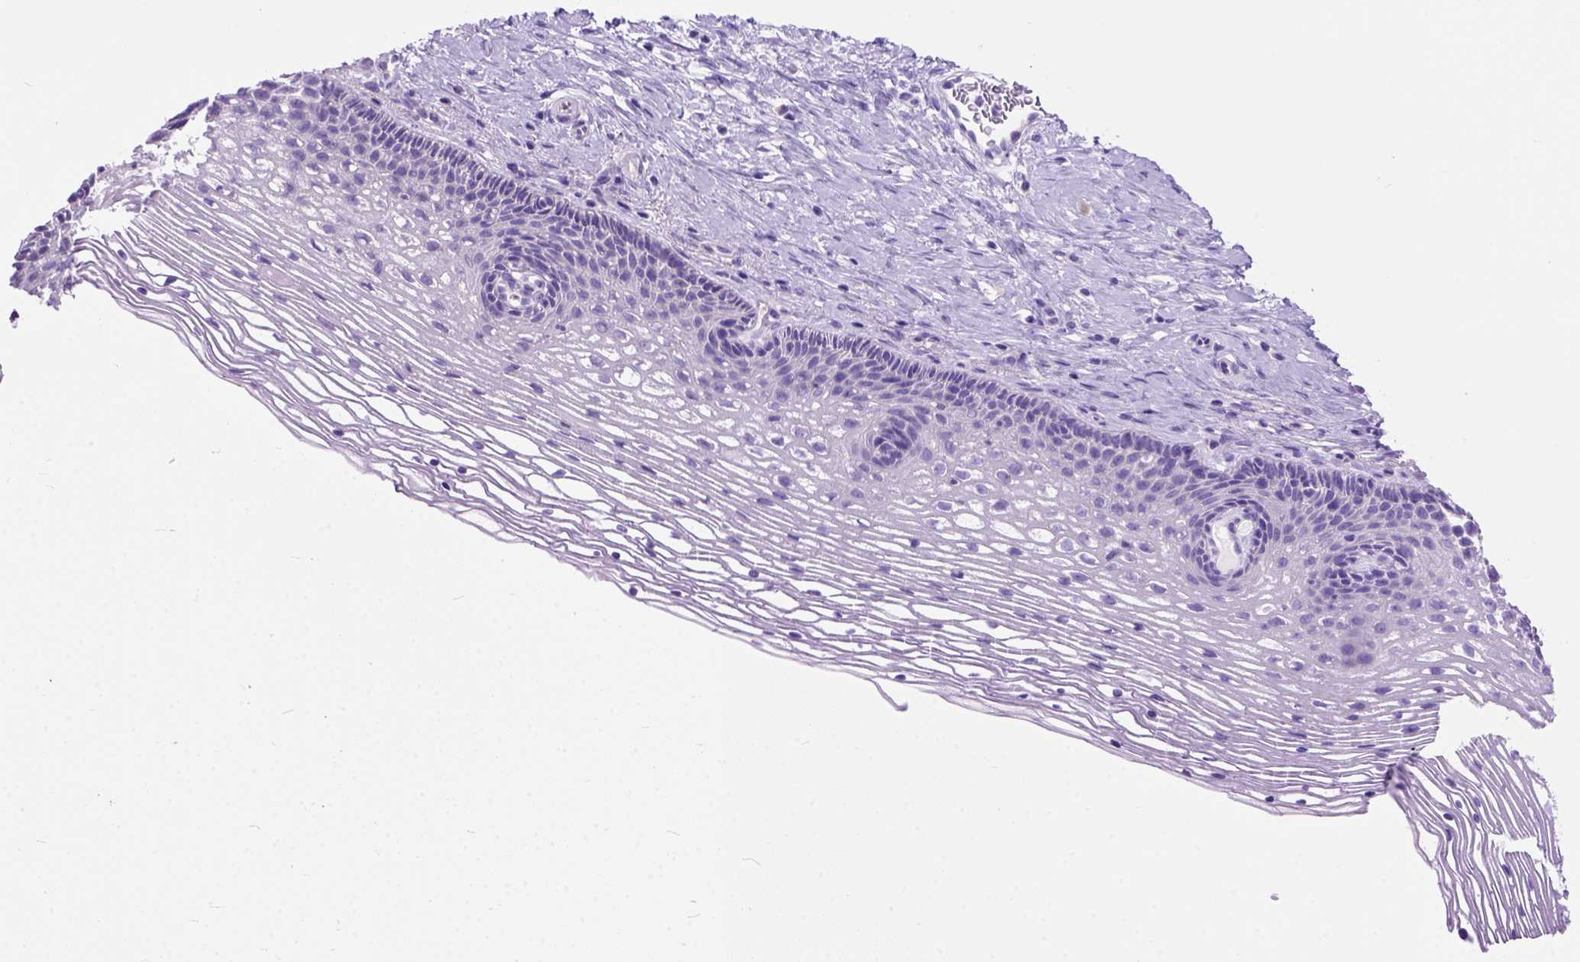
{"staining": {"intensity": "negative", "quantity": "none", "location": "none"}, "tissue": "cervix", "cell_type": "Glandular cells", "image_type": "normal", "snomed": [{"axis": "morphology", "description": "Normal tissue, NOS"}, {"axis": "topography", "description": "Cervix"}], "caption": "IHC micrograph of normal cervix stained for a protein (brown), which reveals no staining in glandular cells.", "gene": "ODAD3", "patient": {"sex": "female", "age": 34}}